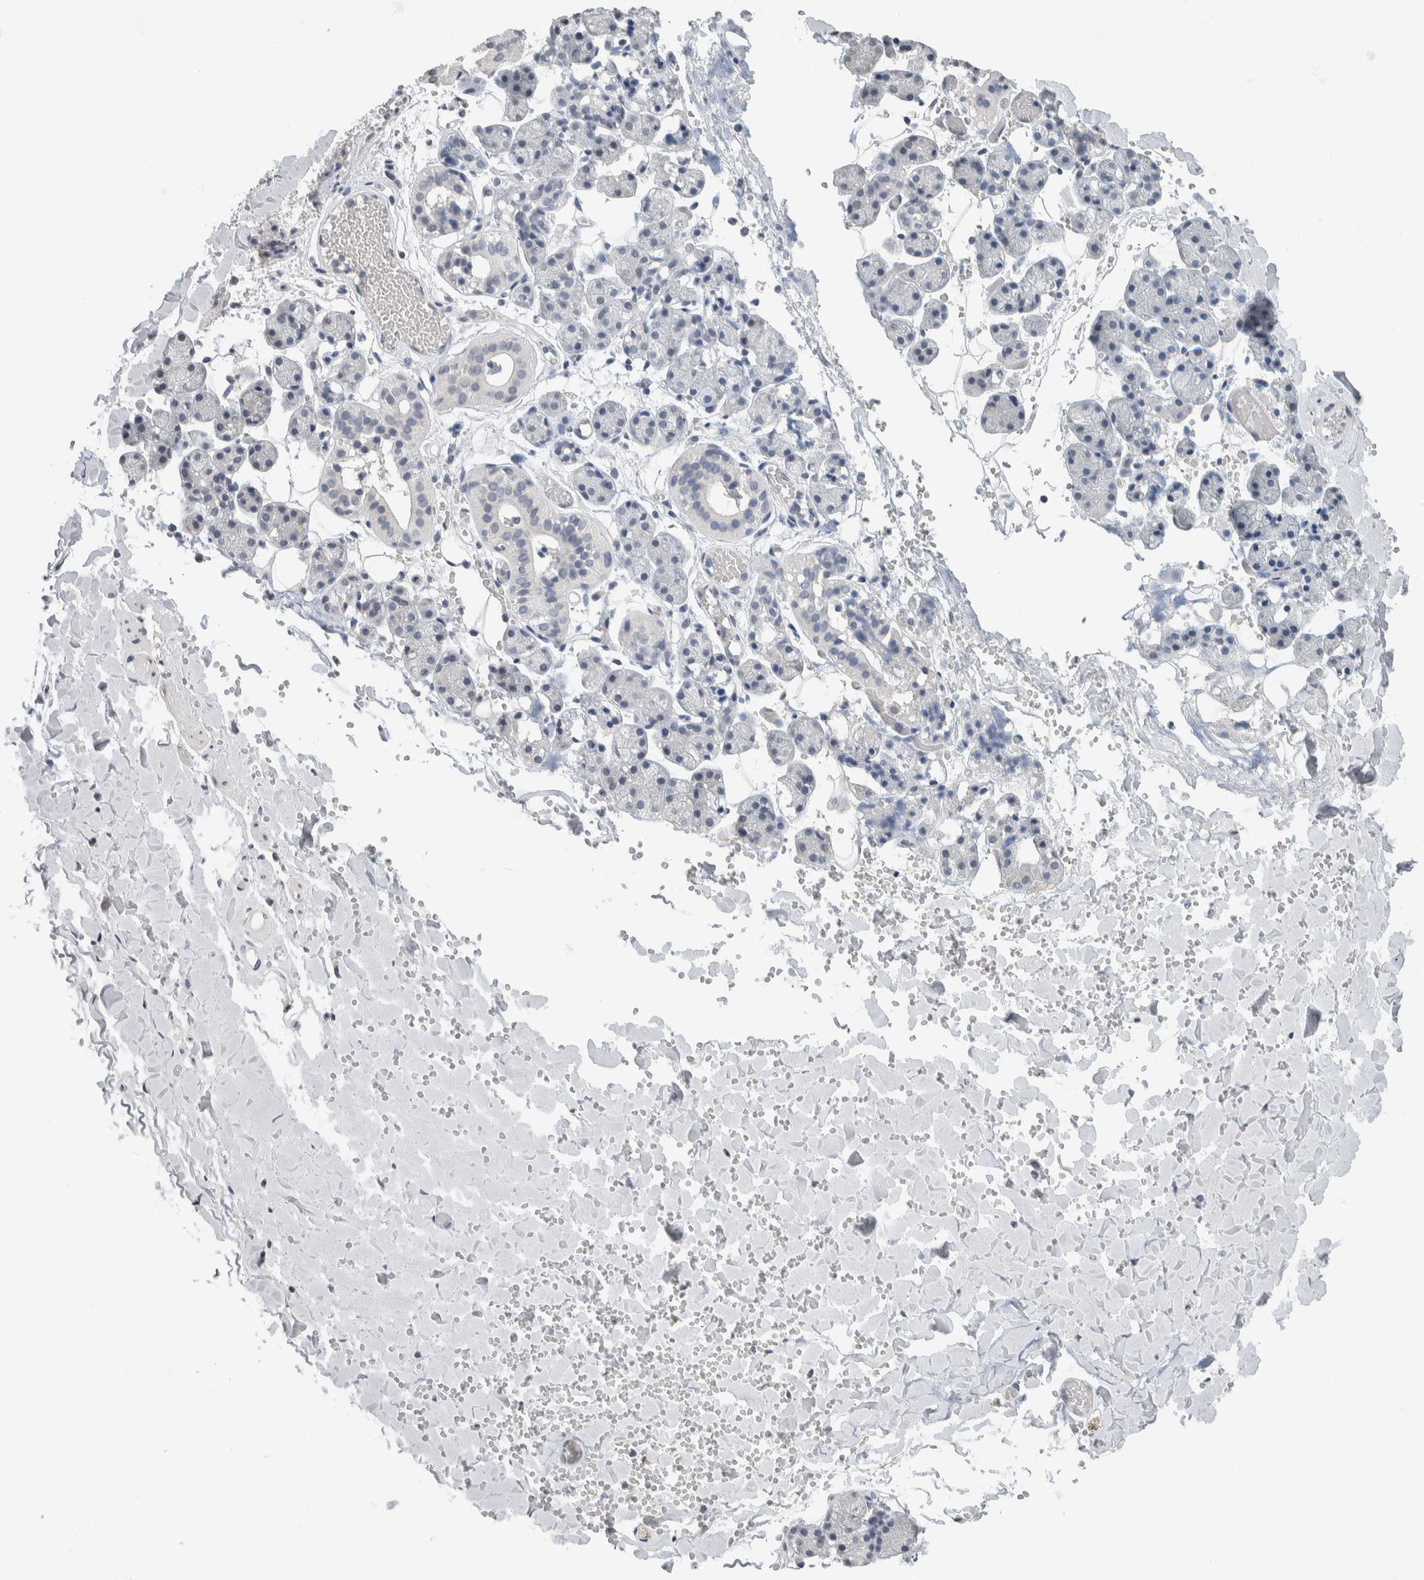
{"staining": {"intensity": "negative", "quantity": "none", "location": "none"}, "tissue": "salivary gland", "cell_type": "Glandular cells", "image_type": "normal", "snomed": [{"axis": "morphology", "description": "Normal tissue, NOS"}, {"axis": "topography", "description": "Salivary gland"}], "caption": "DAB immunohistochemical staining of normal human salivary gland demonstrates no significant positivity in glandular cells. Brightfield microscopy of IHC stained with DAB (3,3'-diaminobenzidine) (brown) and hematoxylin (blue), captured at high magnification.", "gene": "NEFM", "patient": {"sex": "female", "age": 33}}